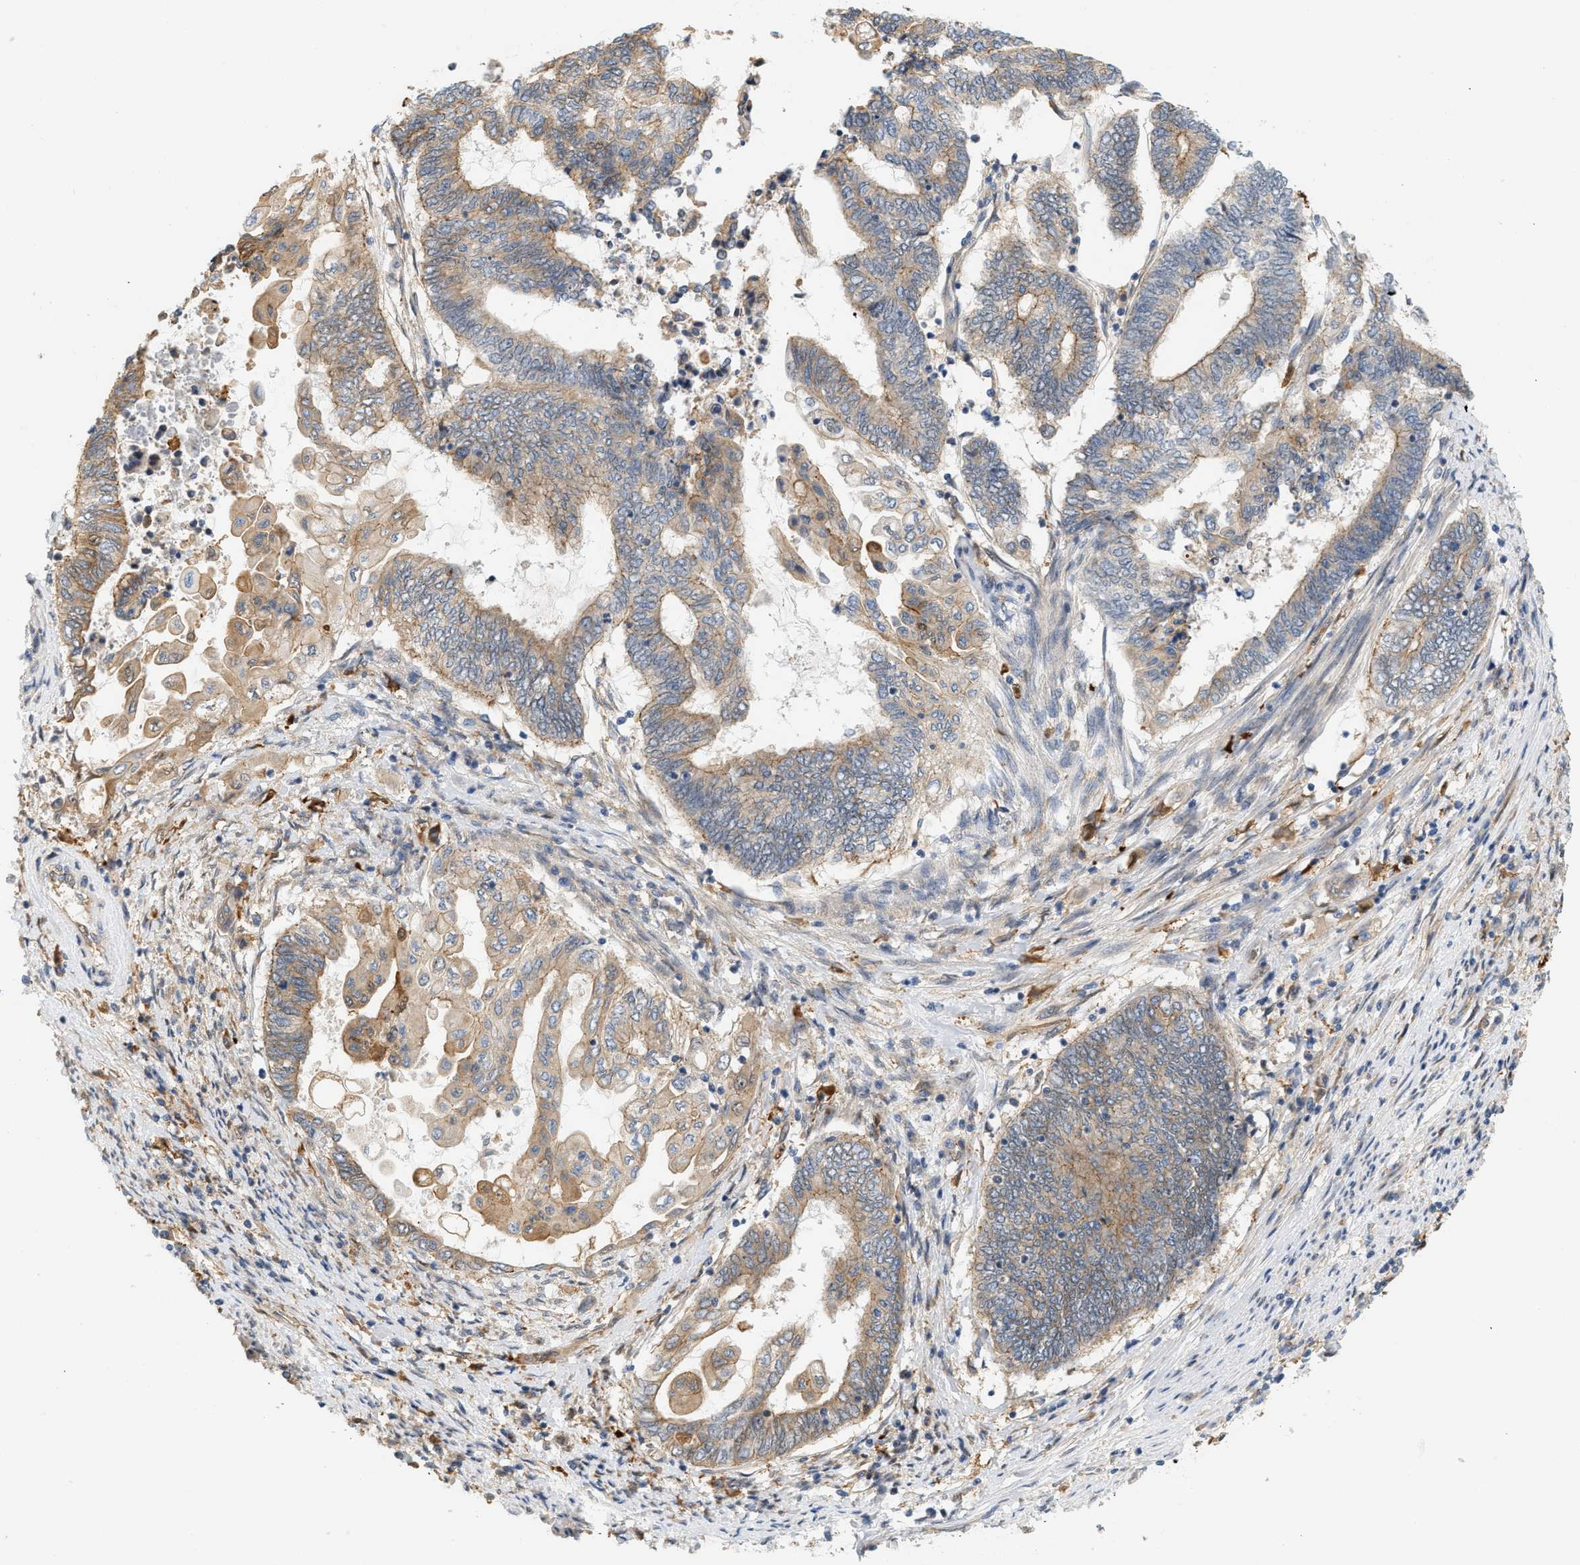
{"staining": {"intensity": "weak", "quantity": ">75%", "location": "cytoplasmic/membranous"}, "tissue": "endometrial cancer", "cell_type": "Tumor cells", "image_type": "cancer", "snomed": [{"axis": "morphology", "description": "Adenocarcinoma, NOS"}, {"axis": "topography", "description": "Uterus"}, {"axis": "topography", "description": "Endometrium"}], "caption": "Human endometrial cancer stained with a protein marker displays weak staining in tumor cells.", "gene": "CTXN1", "patient": {"sex": "female", "age": 70}}